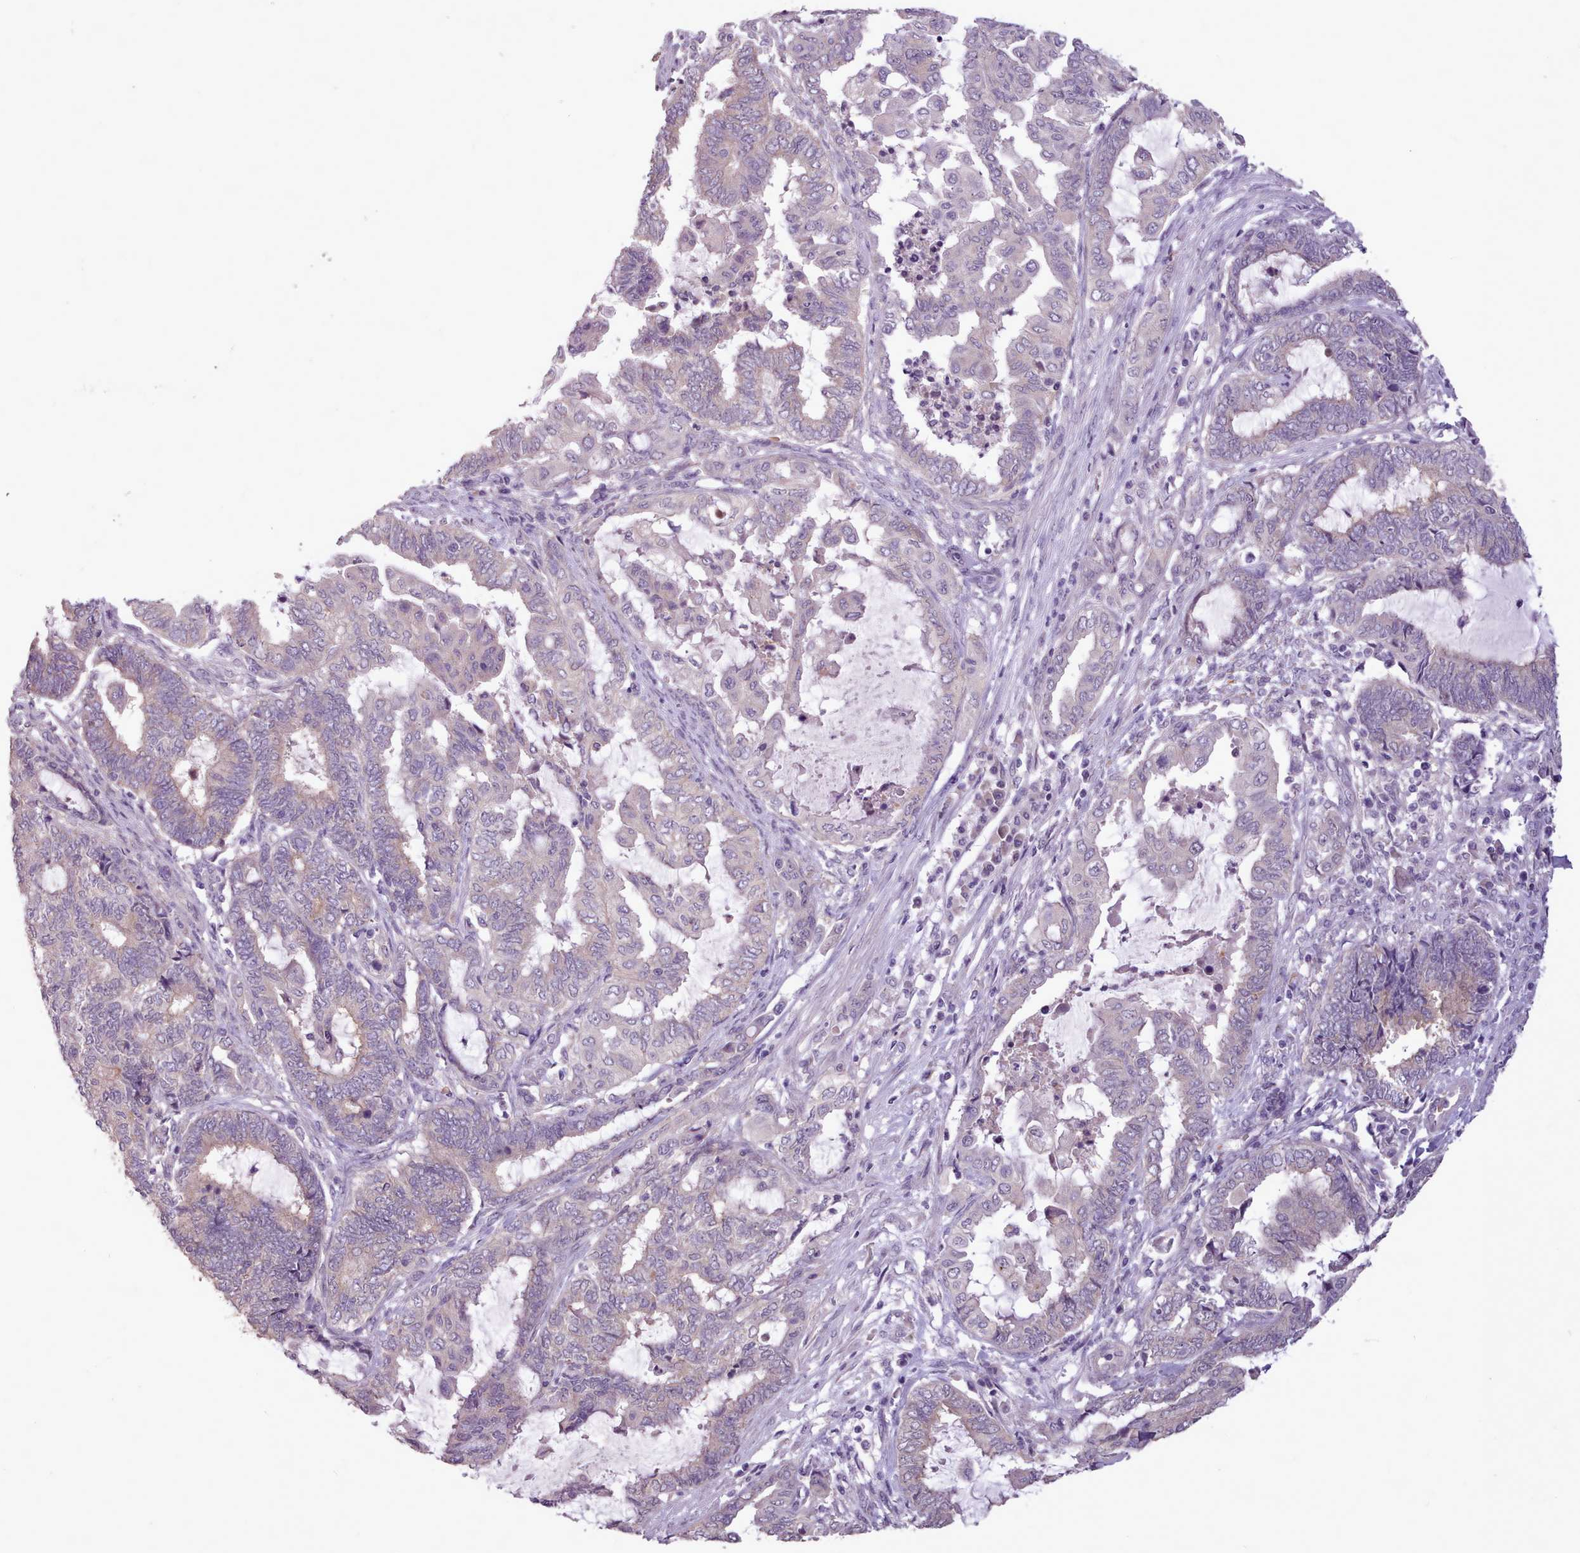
{"staining": {"intensity": "weak", "quantity": "<25%", "location": "cytoplasmic/membranous"}, "tissue": "endometrial cancer", "cell_type": "Tumor cells", "image_type": "cancer", "snomed": [{"axis": "morphology", "description": "Adenocarcinoma, NOS"}, {"axis": "topography", "description": "Uterus"}, {"axis": "topography", "description": "Endometrium"}], "caption": "Tumor cells show no significant protein staining in adenocarcinoma (endometrial).", "gene": "ZNF607", "patient": {"sex": "female", "age": 70}}